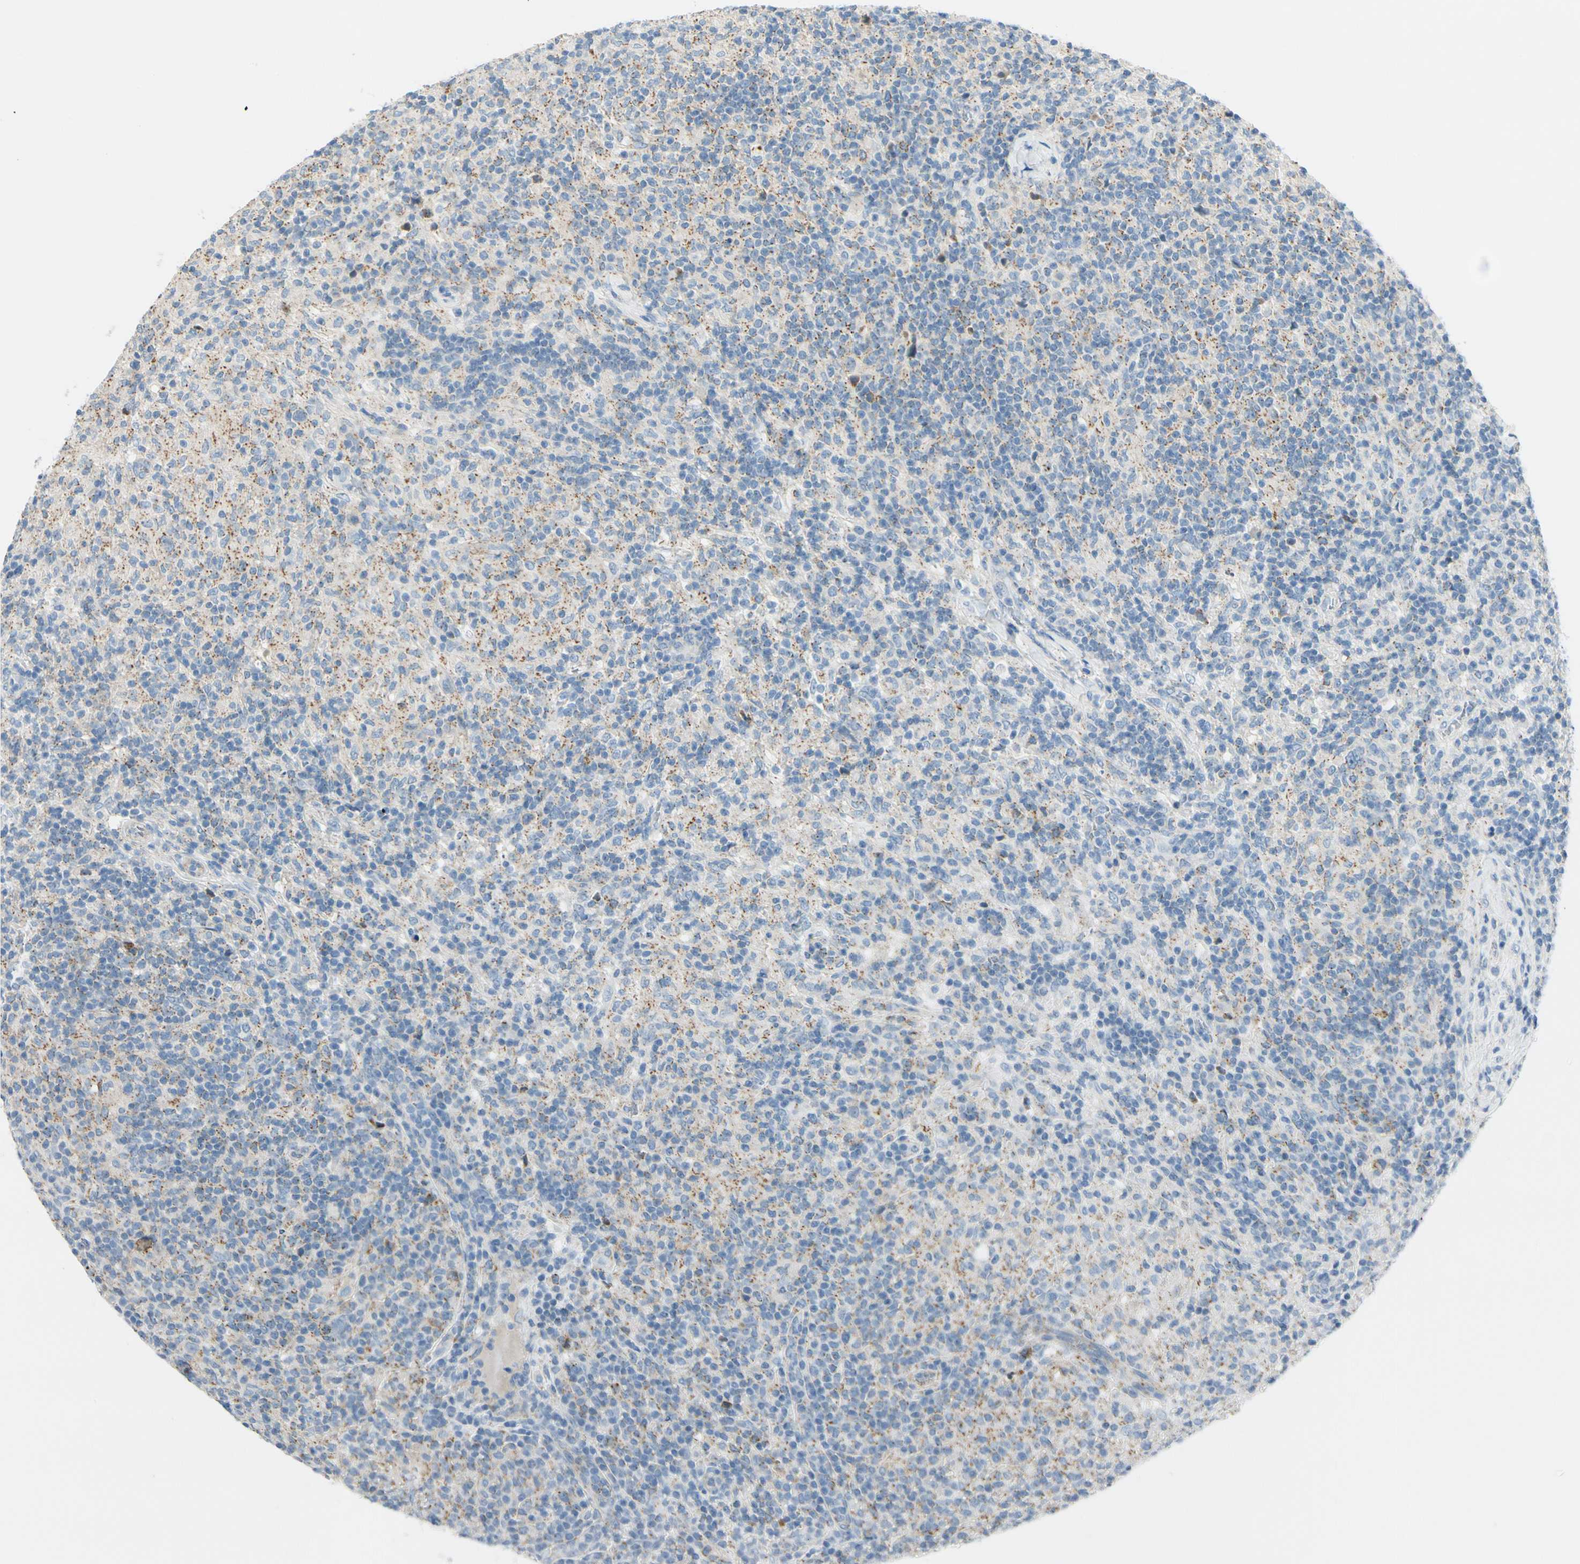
{"staining": {"intensity": "negative", "quantity": "none", "location": "none"}, "tissue": "lymphoma", "cell_type": "Tumor cells", "image_type": "cancer", "snomed": [{"axis": "morphology", "description": "Hodgkin's disease, NOS"}, {"axis": "topography", "description": "Lymph node"}], "caption": "A histopathology image of human Hodgkin's disease is negative for staining in tumor cells.", "gene": "GALNT5", "patient": {"sex": "male", "age": 70}}